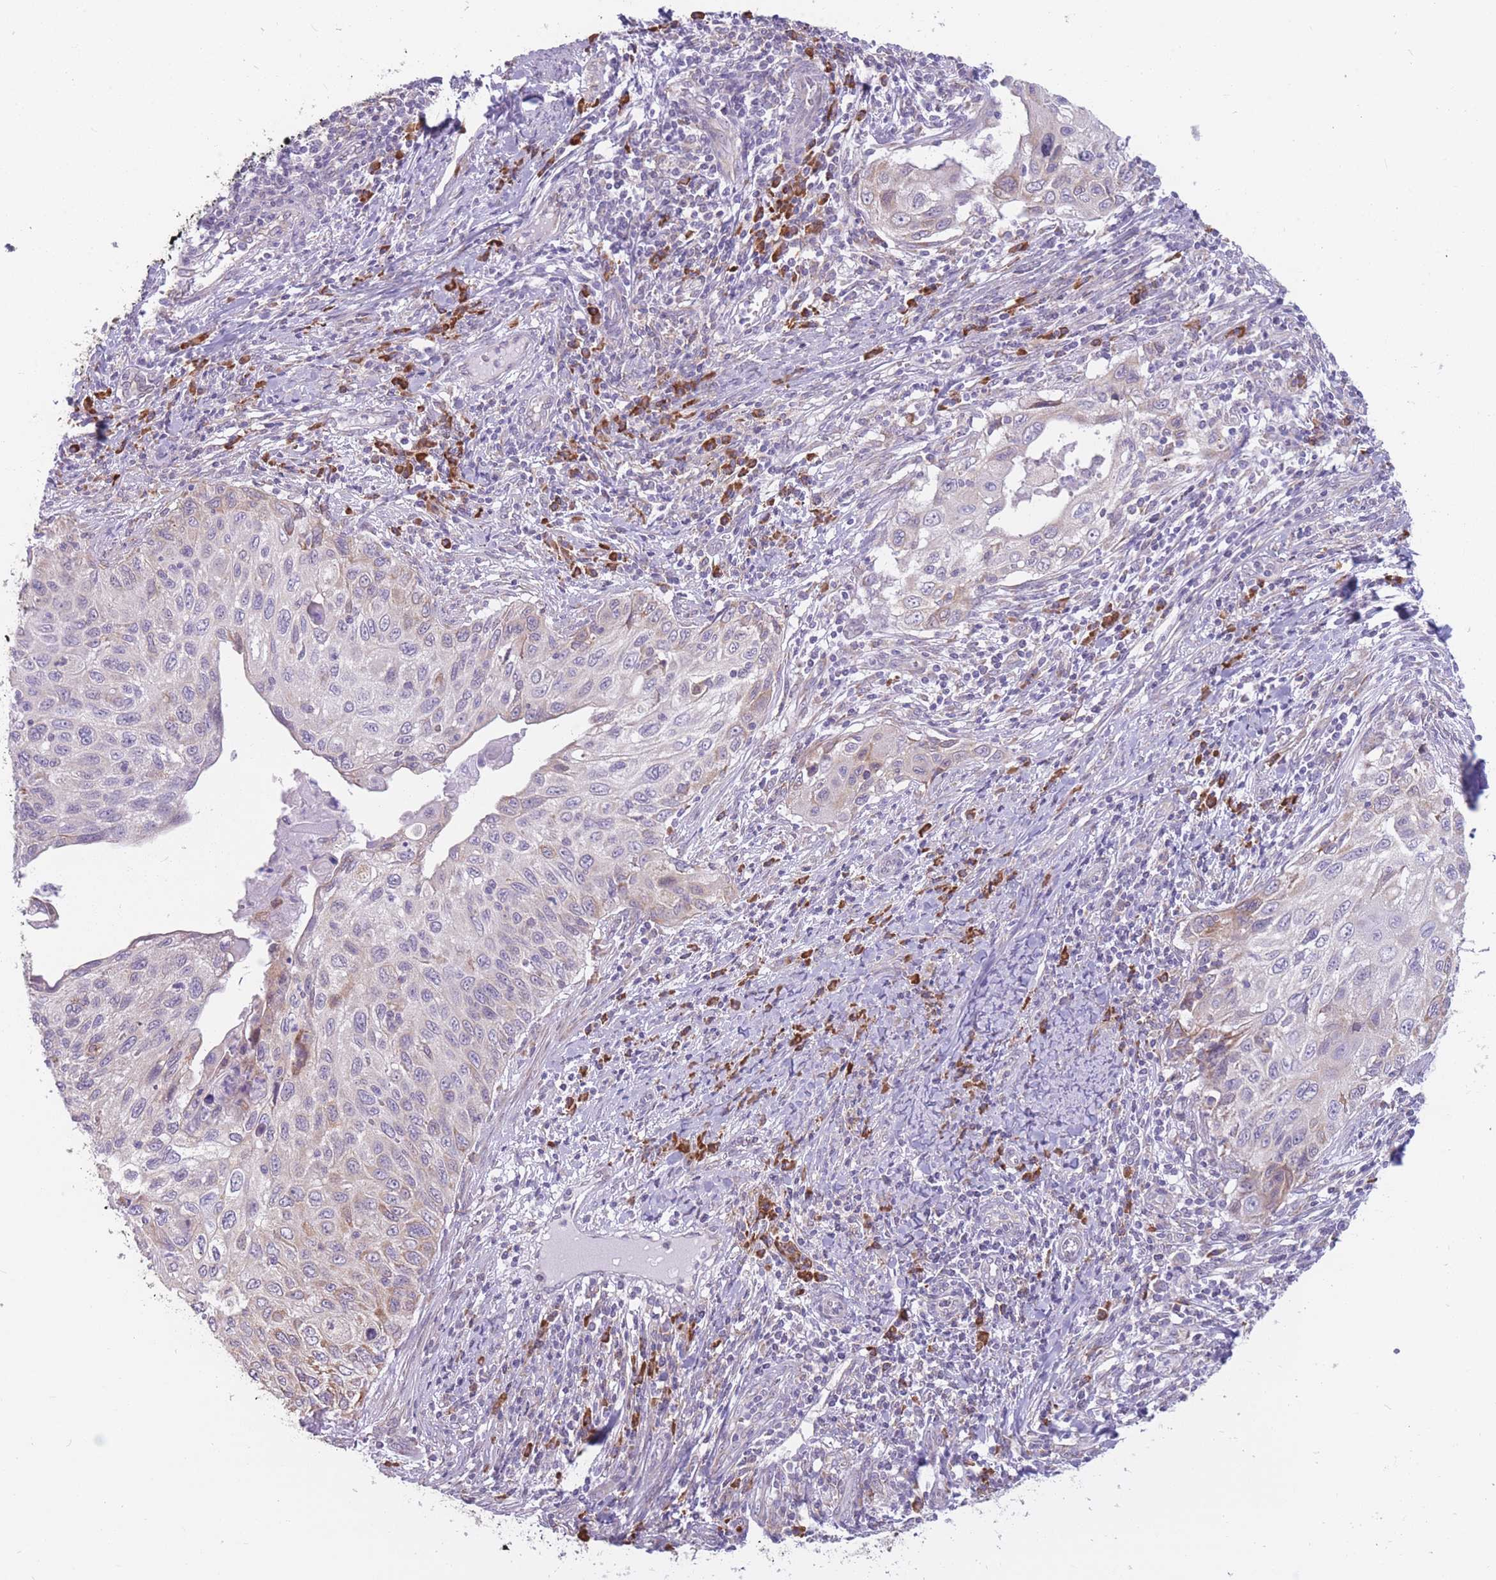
{"staining": {"intensity": "weak", "quantity": "<25%", "location": "cytoplasmic/membranous"}, "tissue": "cervical cancer", "cell_type": "Tumor cells", "image_type": "cancer", "snomed": [{"axis": "morphology", "description": "Squamous cell carcinoma, NOS"}, {"axis": "topography", "description": "Cervix"}], "caption": "An IHC photomicrograph of squamous cell carcinoma (cervical) is shown. There is no staining in tumor cells of squamous cell carcinoma (cervical).", "gene": "TRAPPC5", "patient": {"sex": "female", "age": 70}}